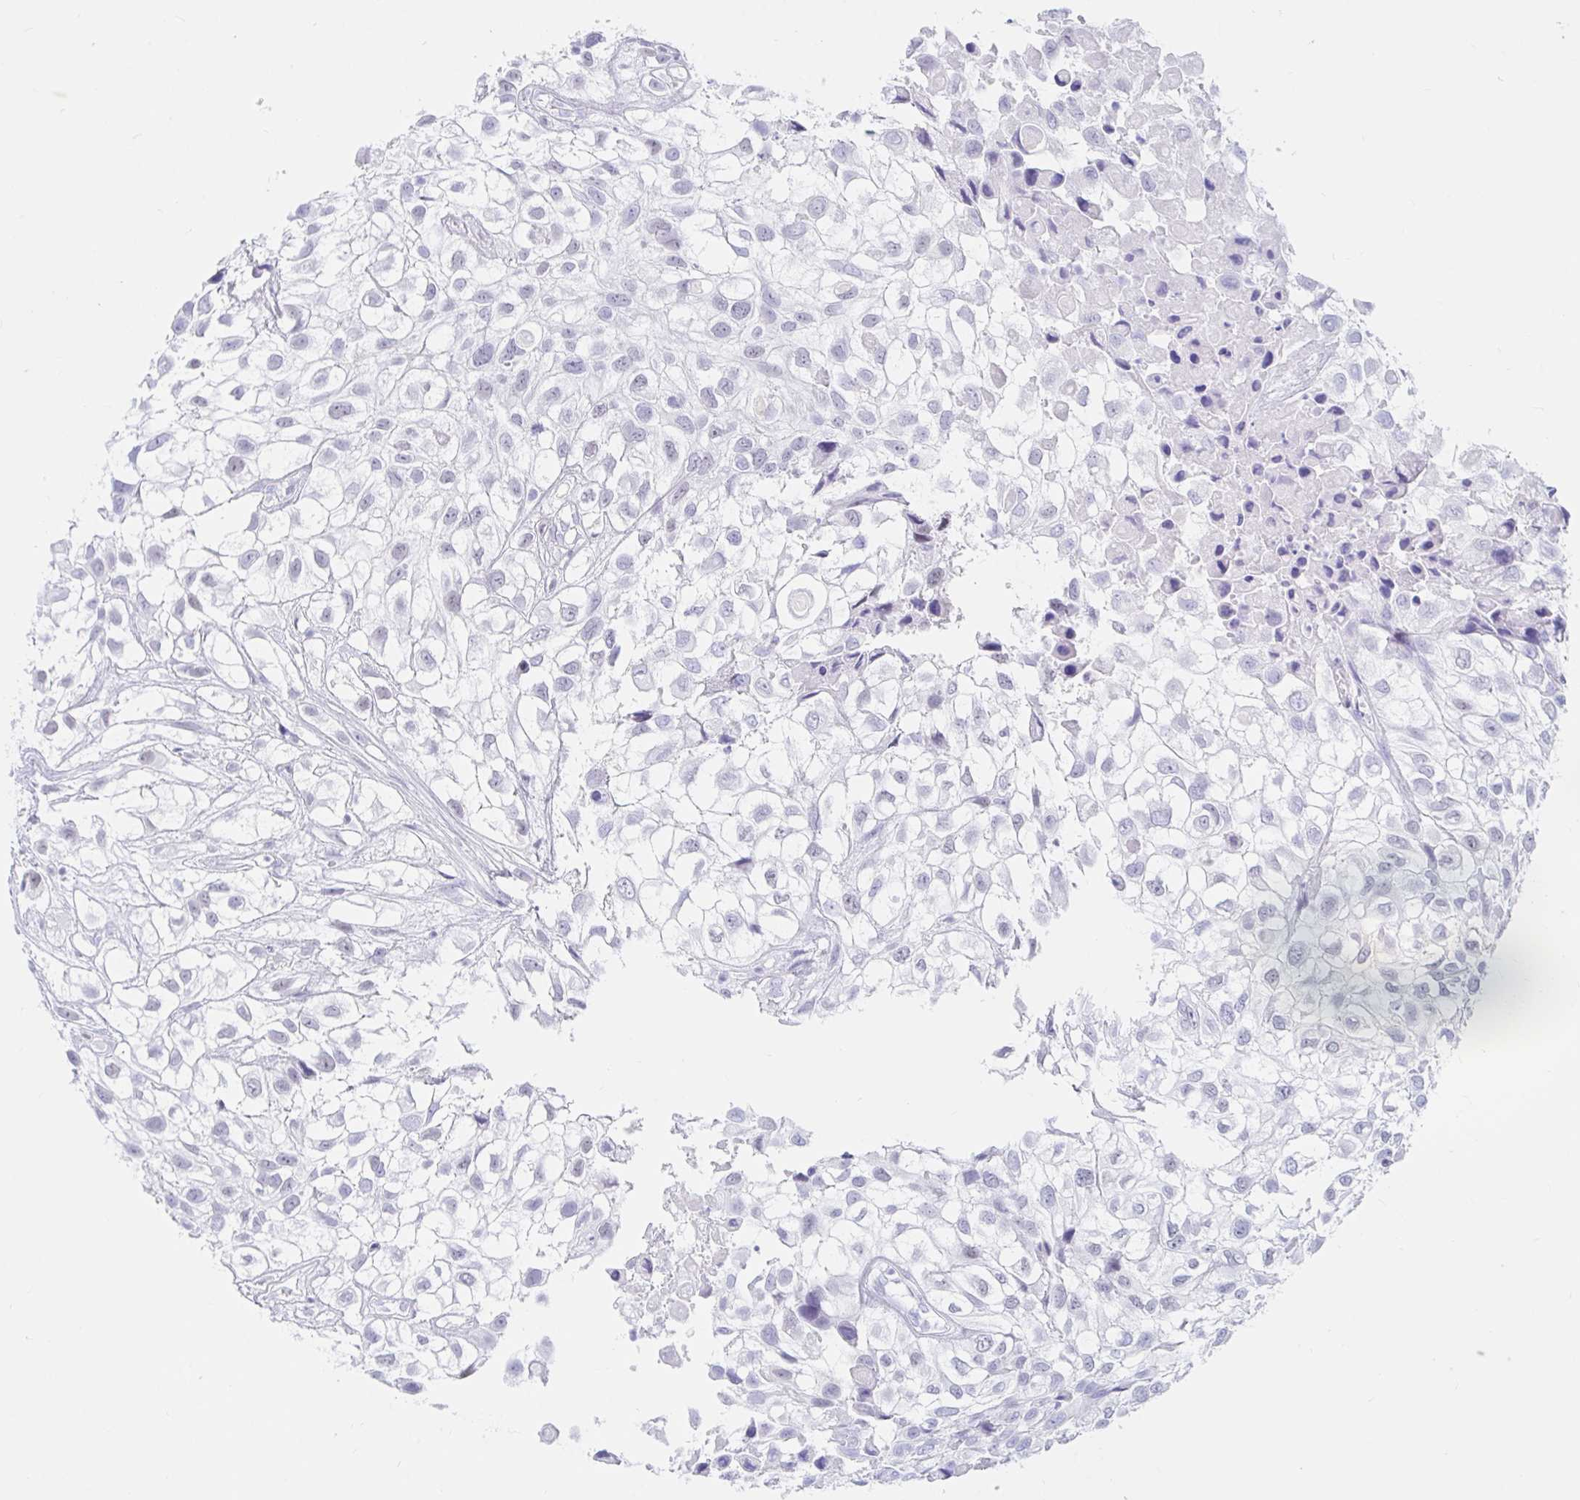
{"staining": {"intensity": "negative", "quantity": "none", "location": "none"}, "tissue": "urothelial cancer", "cell_type": "Tumor cells", "image_type": "cancer", "snomed": [{"axis": "morphology", "description": "Urothelial carcinoma, High grade"}, {"axis": "topography", "description": "Urinary bladder"}], "caption": "High-grade urothelial carcinoma was stained to show a protein in brown. There is no significant staining in tumor cells.", "gene": "OR6T1", "patient": {"sex": "male", "age": 56}}